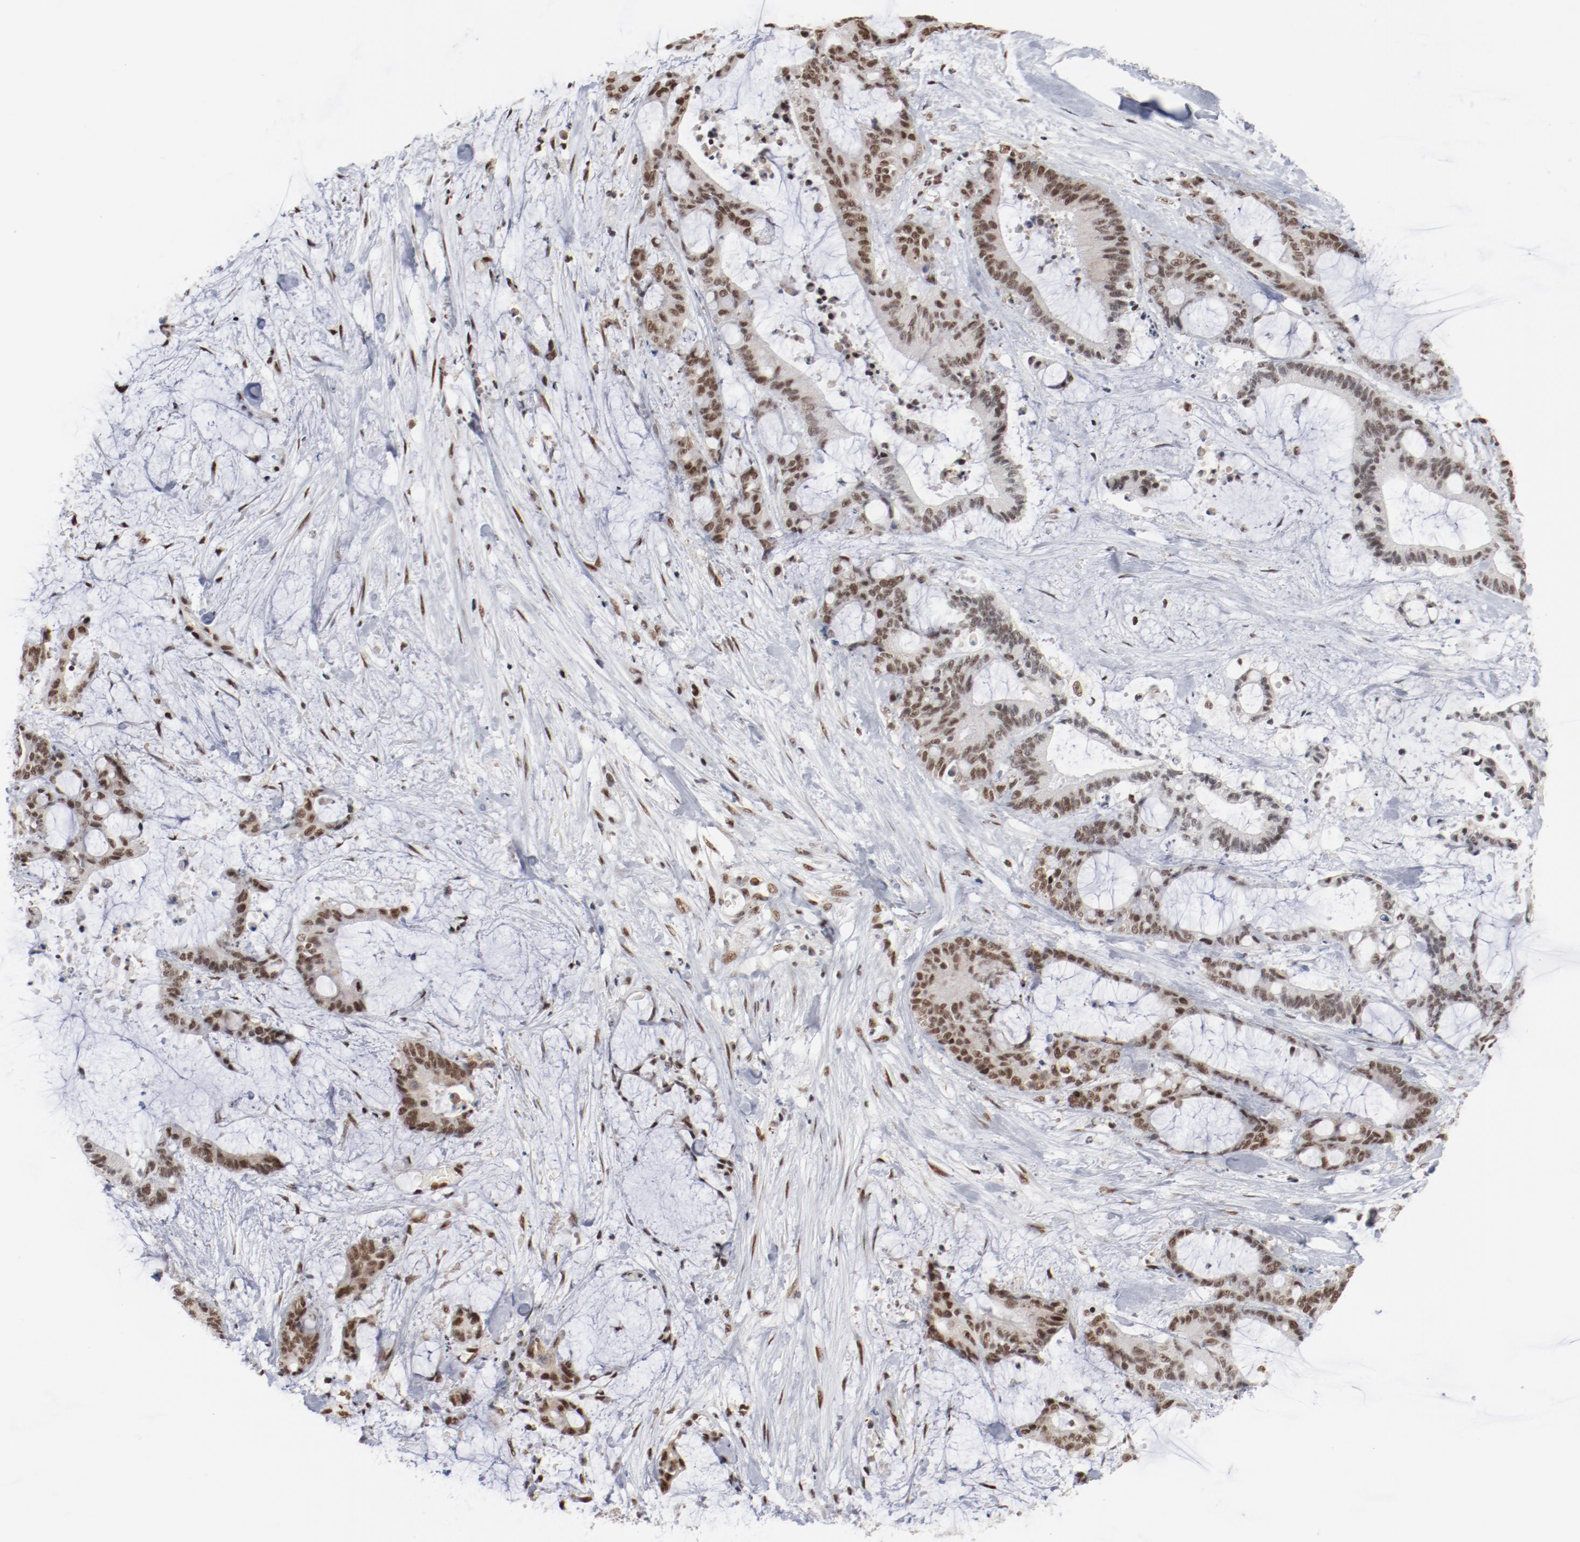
{"staining": {"intensity": "moderate", "quantity": ">75%", "location": "cytoplasmic/membranous,nuclear"}, "tissue": "liver cancer", "cell_type": "Tumor cells", "image_type": "cancer", "snomed": [{"axis": "morphology", "description": "Cholangiocarcinoma"}, {"axis": "topography", "description": "Liver"}], "caption": "Human cholangiocarcinoma (liver) stained for a protein (brown) demonstrates moderate cytoplasmic/membranous and nuclear positive staining in approximately >75% of tumor cells.", "gene": "BUB3", "patient": {"sex": "female", "age": 73}}